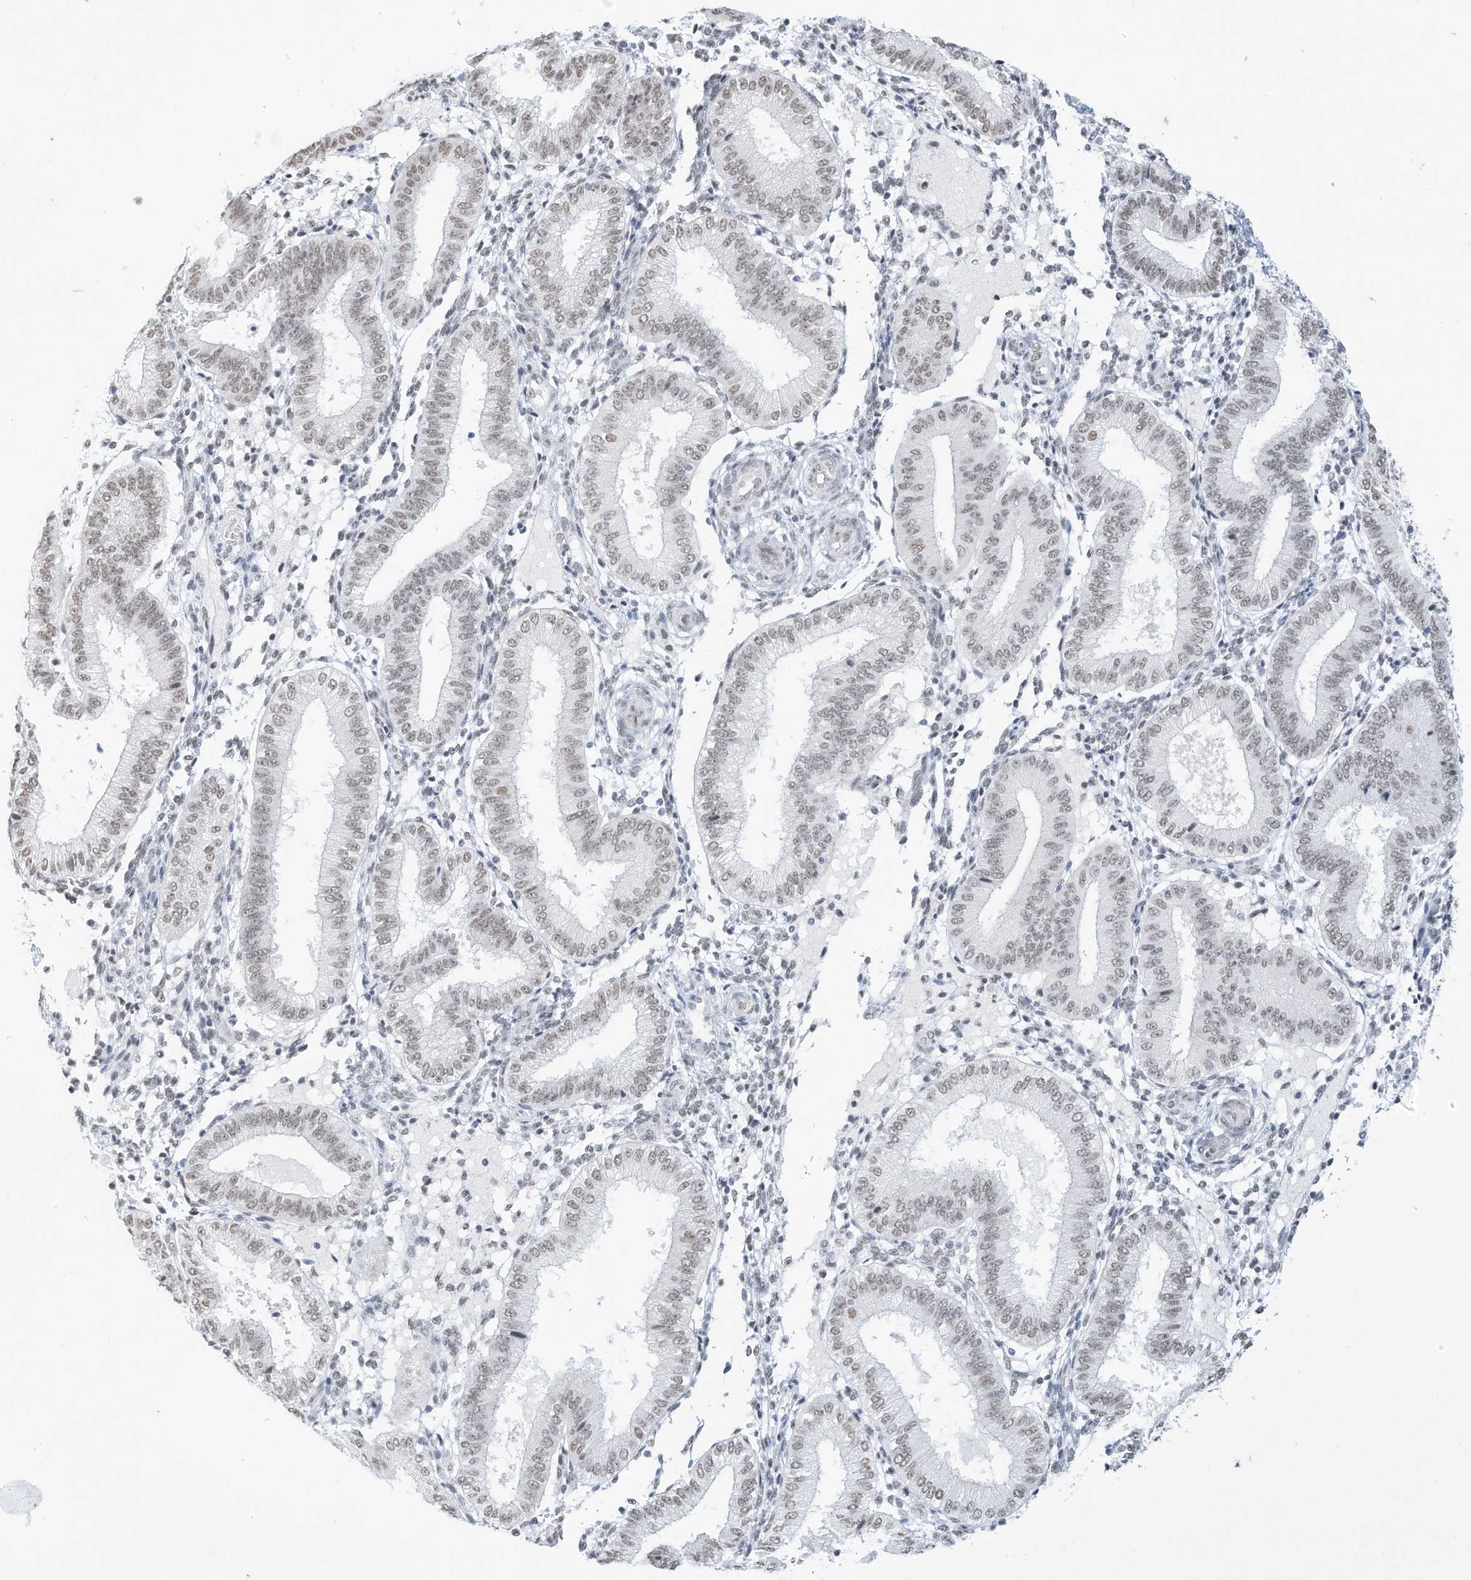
{"staining": {"intensity": "negative", "quantity": "none", "location": "none"}, "tissue": "endometrium", "cell_type": "Cells in endometrial stroma", "image_type": "normal", "snomed": [{"axis": "morphology", "description": "Normal tissue, NOS"}, {"axis": "topography", "description": "Endometrium"}], "caption": "The image exhibits no significant staining in cells in endometrial stroma of endometrium.", "gene": "PGC", "patient": {"sex": "female", "age": 39}}